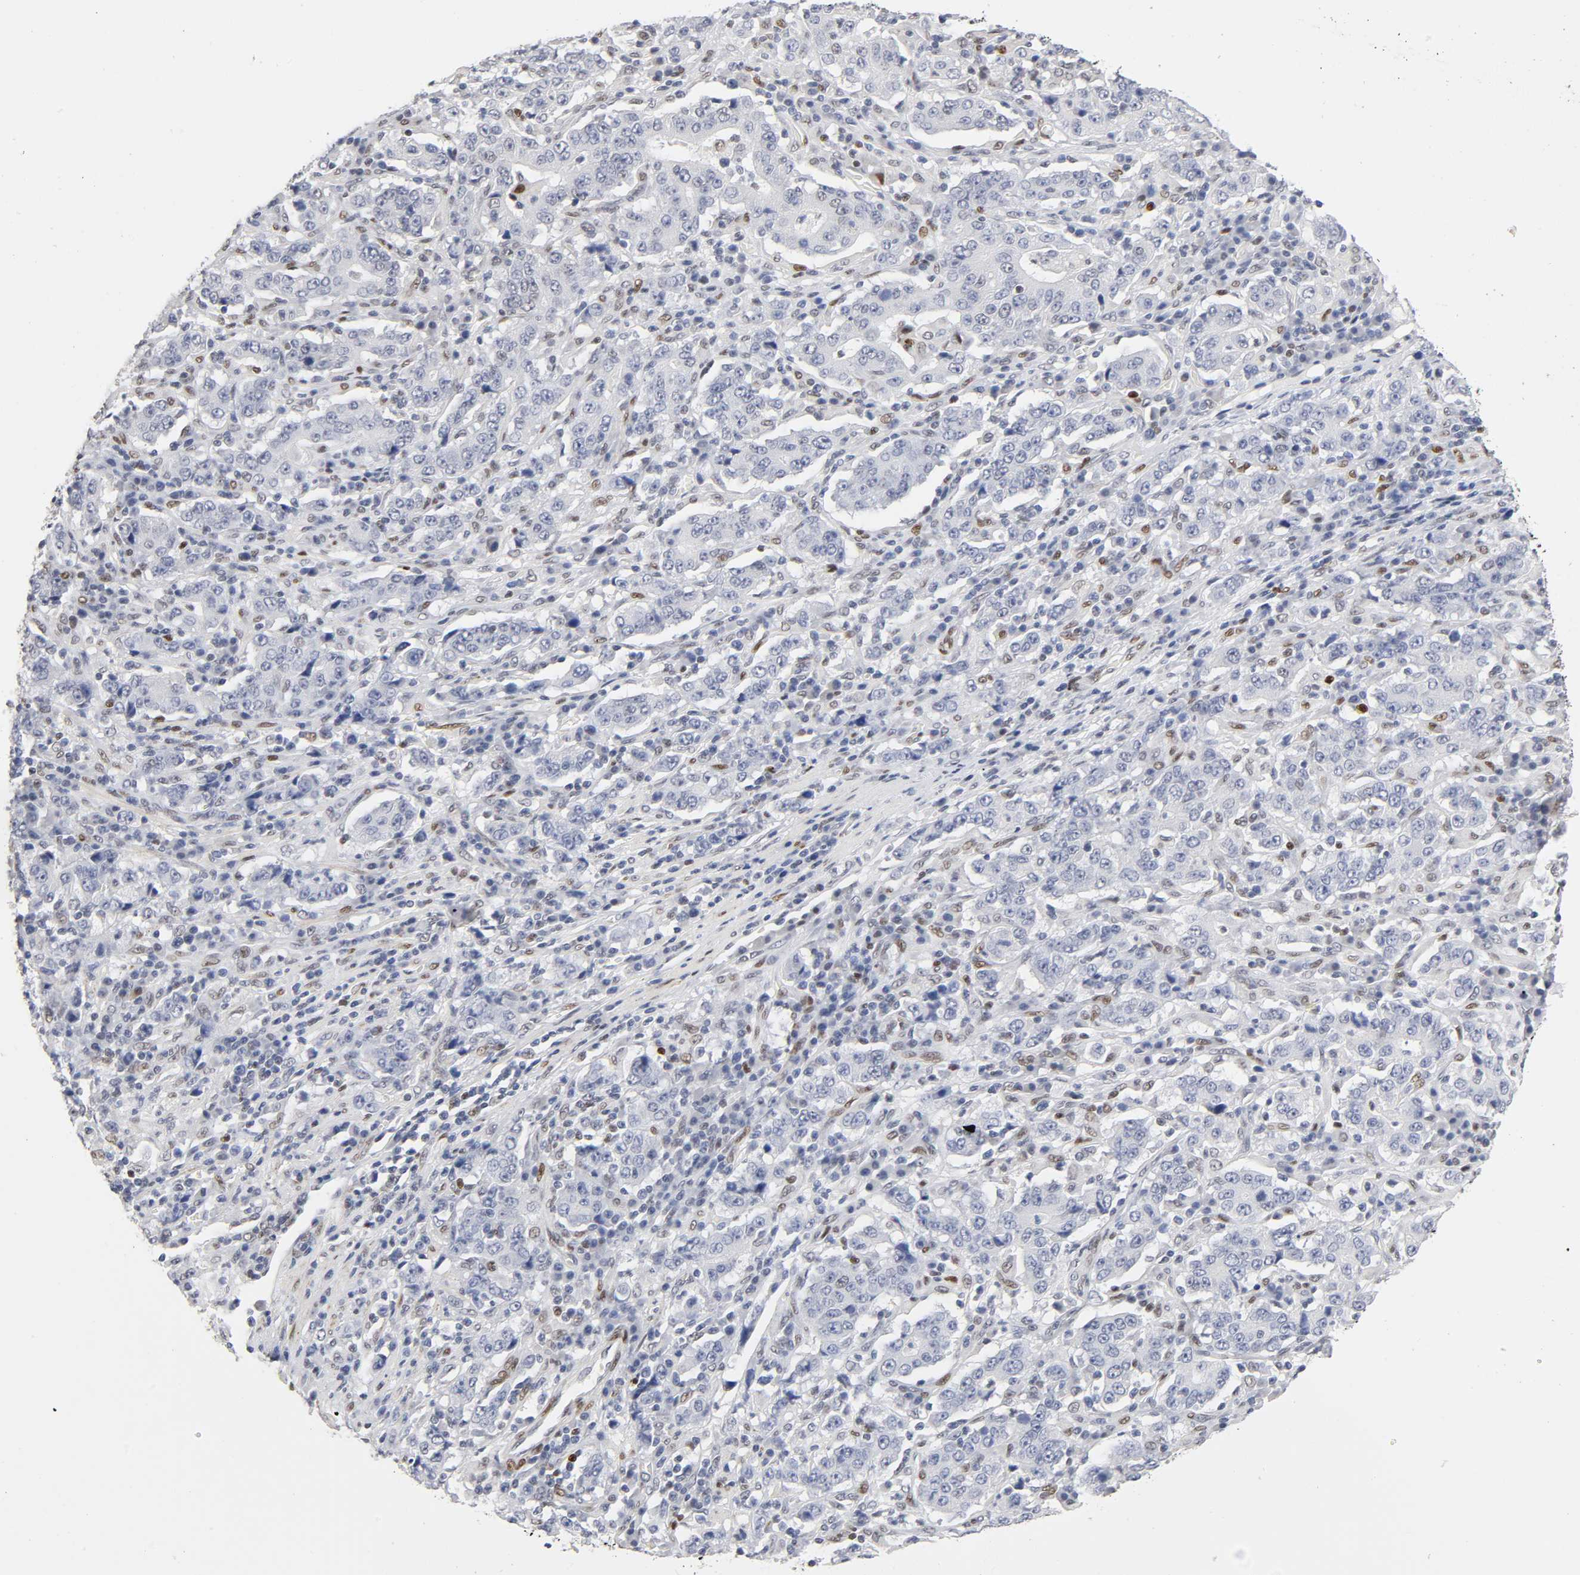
{"staining": {"intensity": "negative", "quantity": "none", "location": "none"}, "tissue": "stomach cancer", "cell_type": "Tumor cells", "image_type": "cancer", "snomed": [{"axis": "morphology", "description": "Normal tissue, NOS"}, {"axis": "morphology", "description": "Adenocarcinoma, NOS"}, {"axis": "topography", "description": "Stomach, upper"}, {"axis": "topography", "description": "Stomach"}], "caption": "The immunohistochemistry histopathology image has no significant expression in tumor cells of adenocarcinoma (stomach) tissue.", "gene": "NR3C1", "patient": {"sex": "male", "age": 59}}